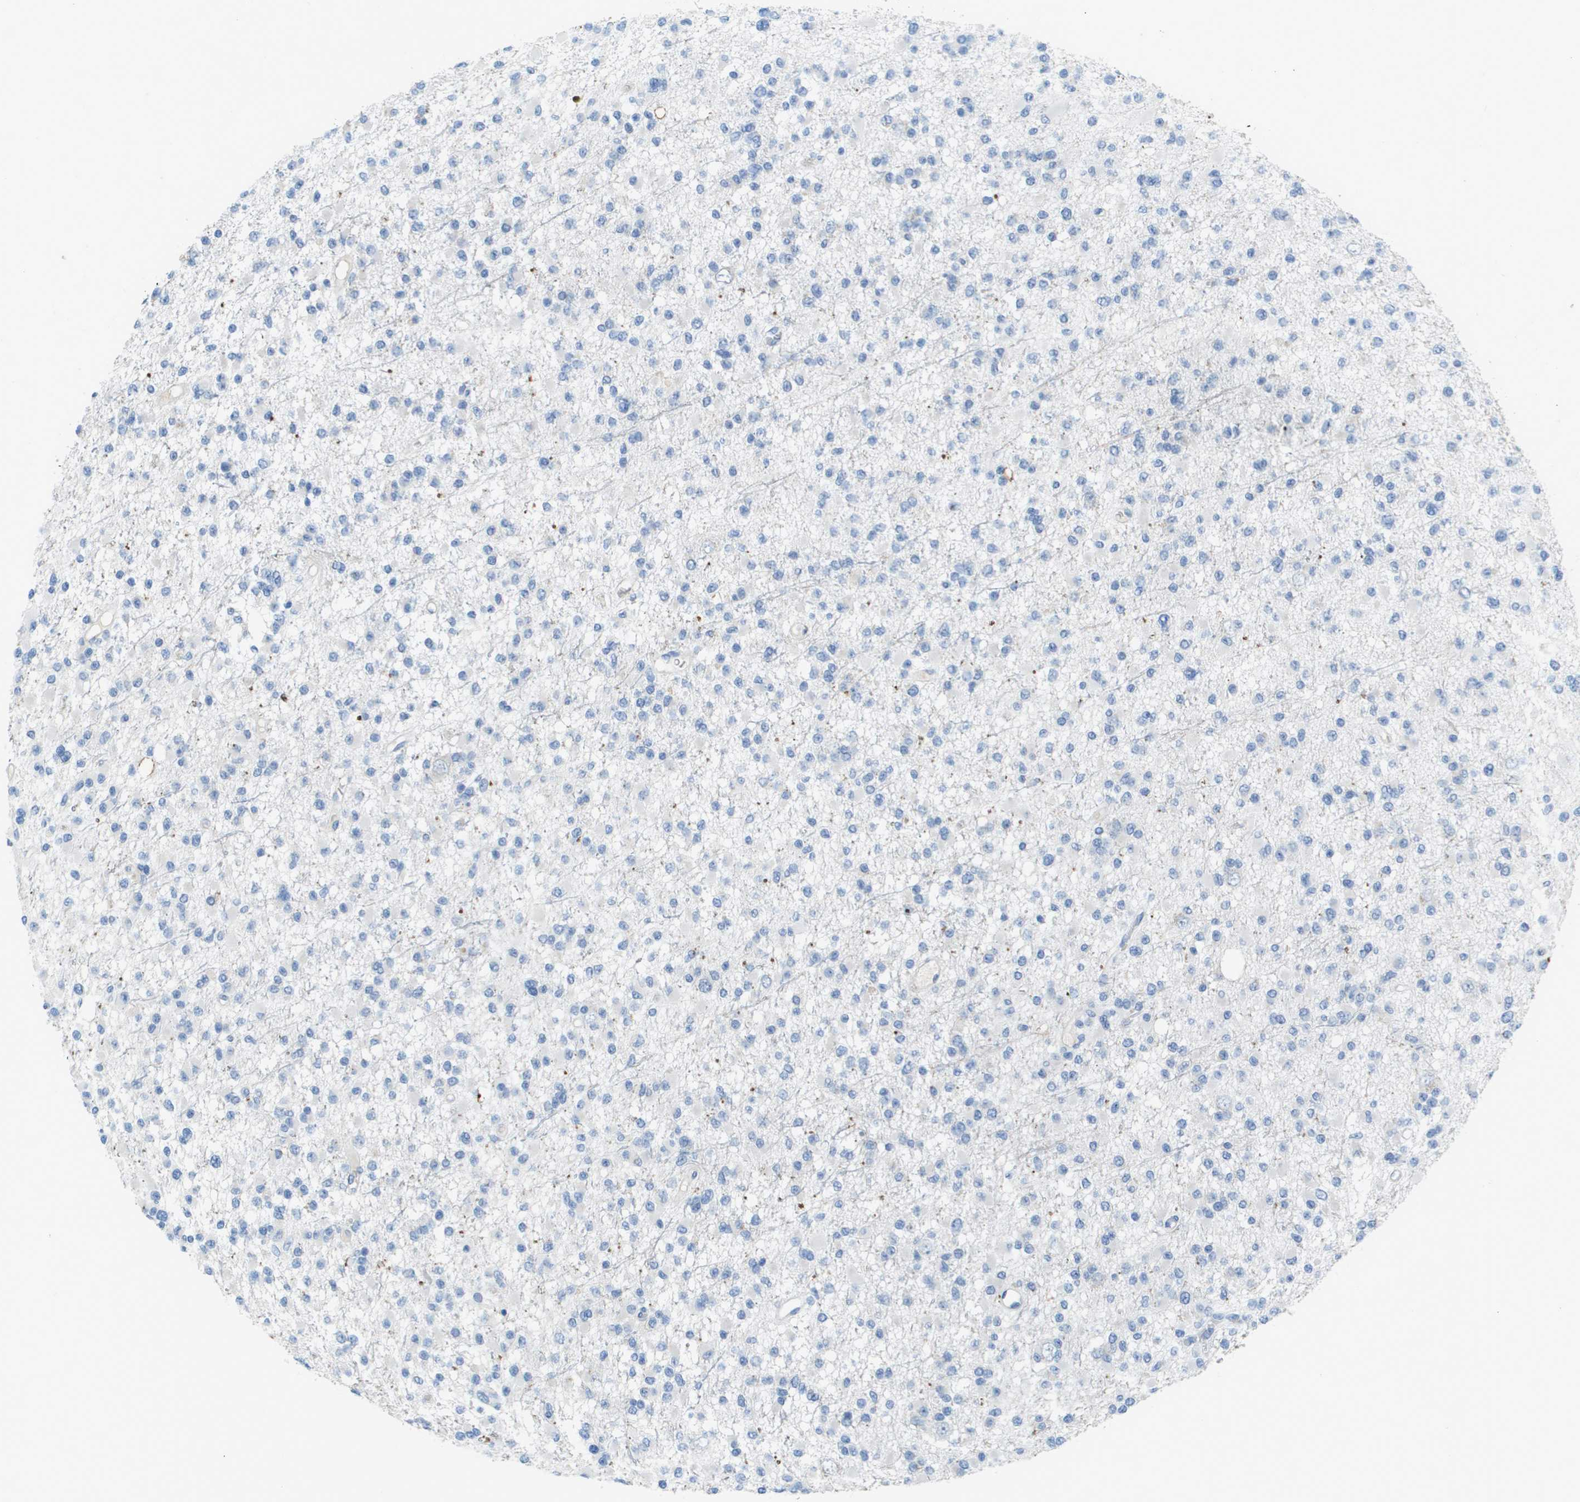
{"staining": {"intensity": "negative", "quantity": "none", "location": "none"}, "tissue": "glioma", "cell_type": "Tumor cells", "image_type": "cancer", "snomed": [{"axis": "morphology", "description": "Glioma, malignant, Low grade"}, {"axis": "topography", "description": "Brain"}], "caption": "Human glioma stained for a protein using immunohistochemistry shows no expression in tumor cells.", "gene": "PTGDR2", "patient": {"sex": "female", "age": 22}}